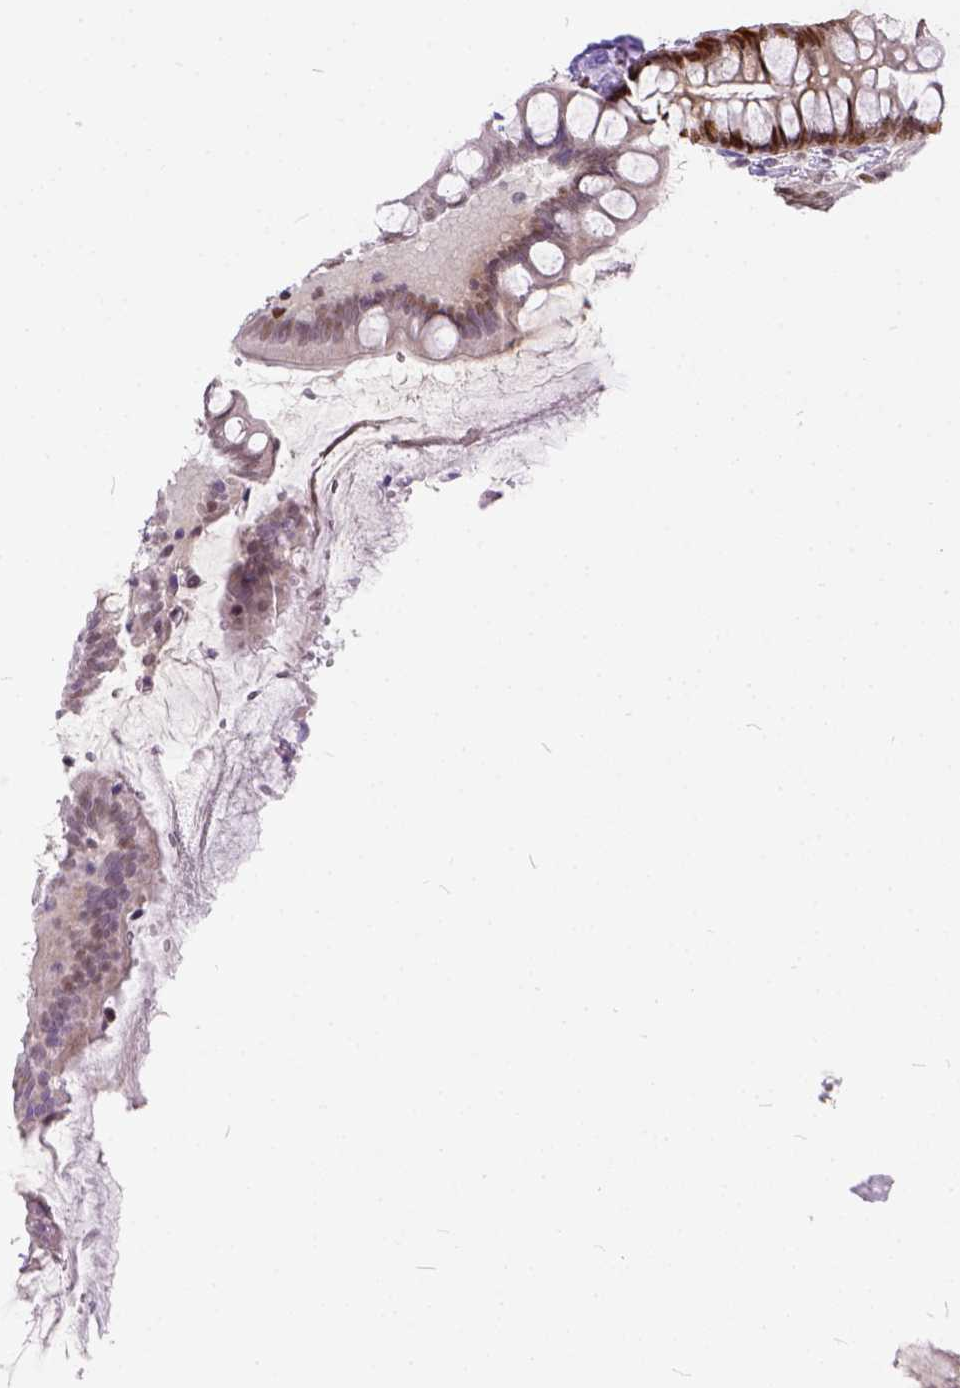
{"staining": {"intensity": "moderate", "quantity": "25%-75%", "location": "nuclear"}, "tissue": "small intestine", "cell_type": "Glandular cells", "image_type": "normal", "snomed": [{"axis": "morphology", "description": "Normal tissue, NOS"}, {"axis": "topography", "description": "Small intestine"}], "caption": "Glandular cells display moderate nuclear positivity in approximately 25%-75% of cells in normal small intestine. Using DAB (brown) and hematoxylin (blue) stains, captured at high magnification using brightfield microscopy.", "gene": "ERCC1", "patient": {"sex": "female", "age": 56}}